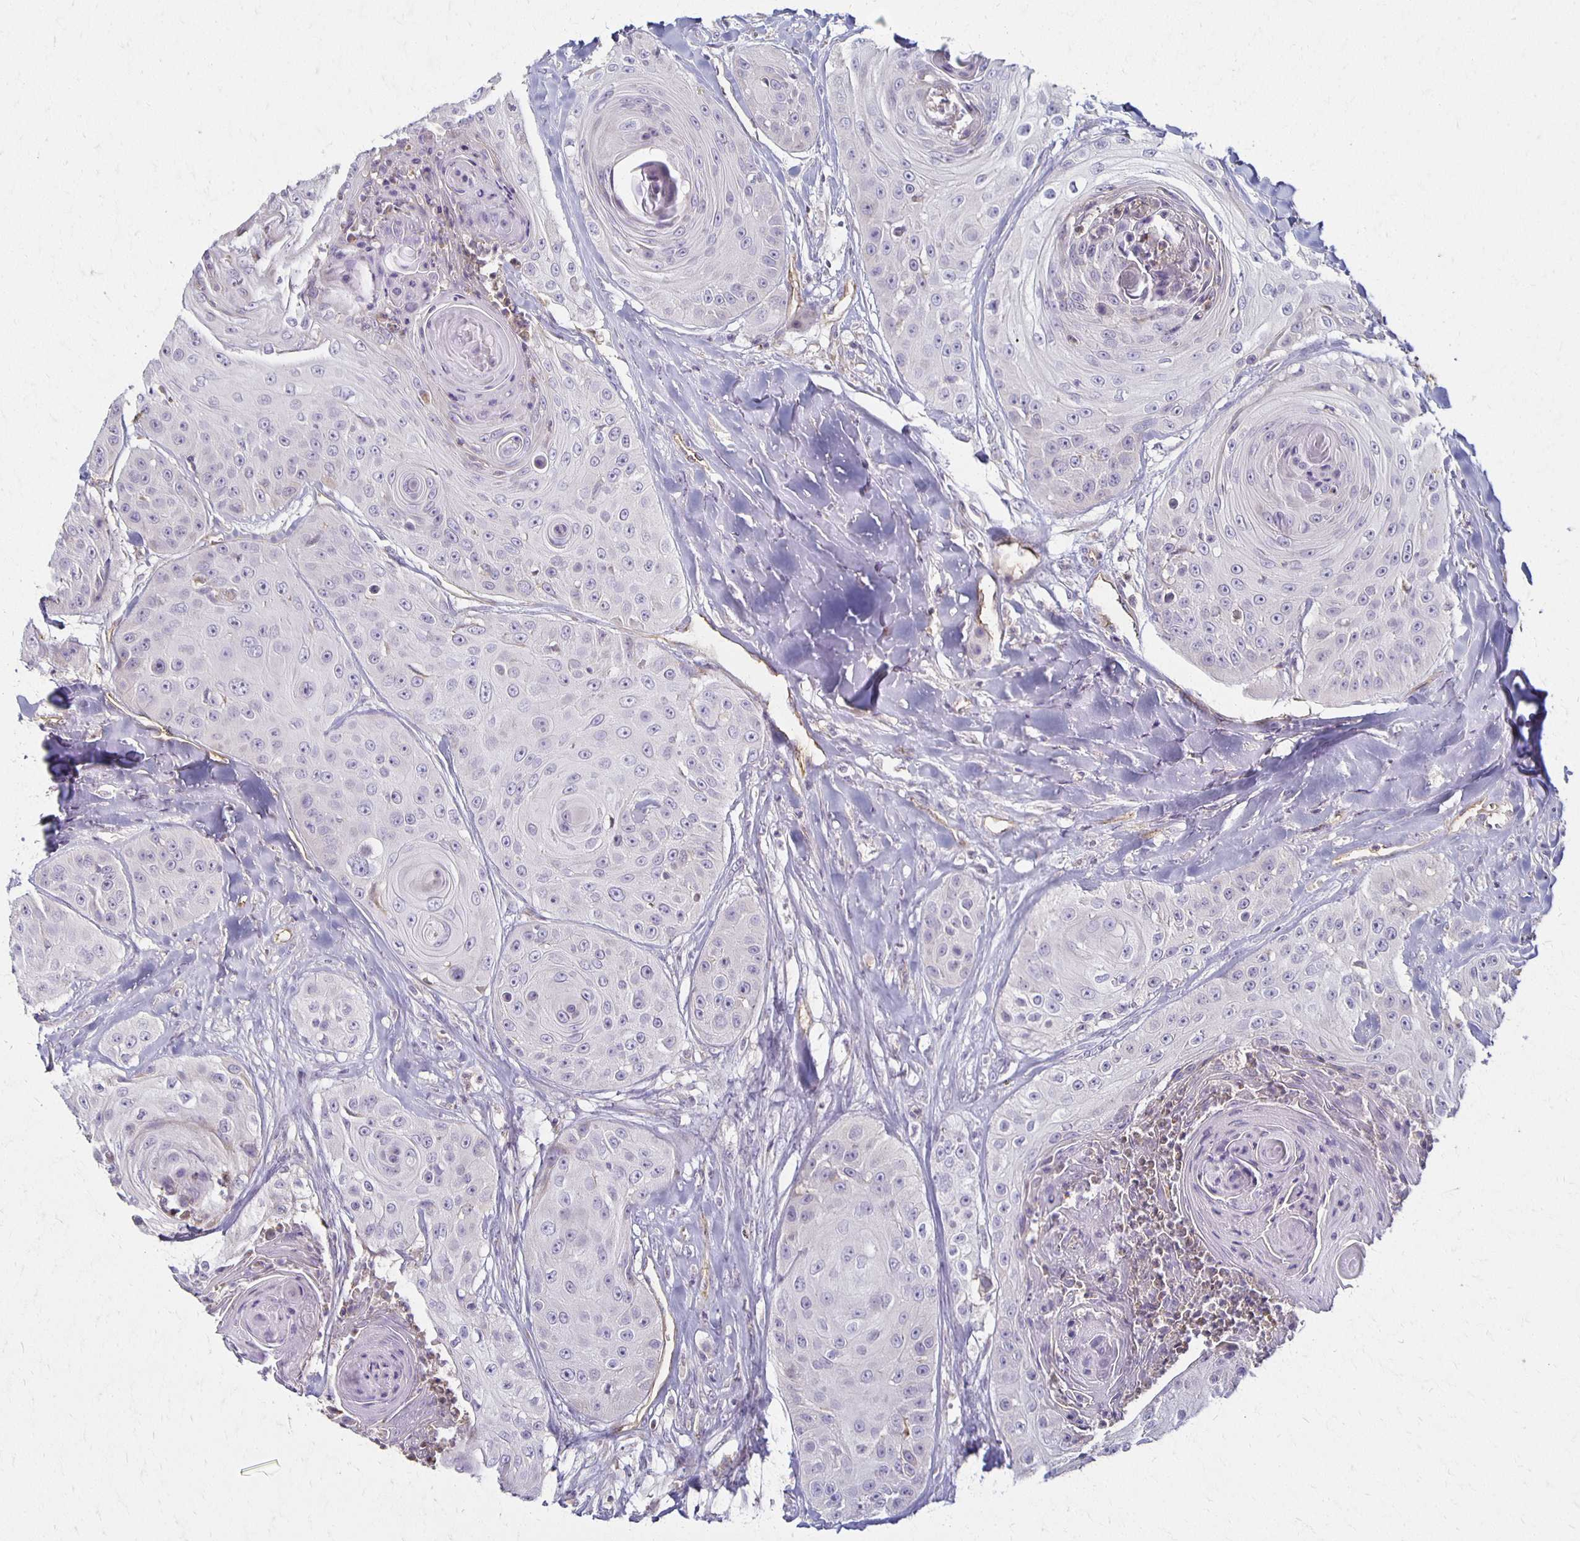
{"staining": {"intensity": "negative", "quantity": "none", "location": "none"}, "tissue": "head and neck cancer", "cell_type": "Tumor cells", "image_type": "cancer", "snomed": [{"axis": "morphology", "description": "Squamous cell carcinoma, NOS"}, {"axis": "topography", "description": "Head-Neck"}], "caption": "The micrograph reveals no staining of tumor cells in head and neck squamous cell carcinoma. (DAB (3,3'-diaminobenzidine) IHC with hematoxylin counter stain).", "gene": "GPX4", "patient": {"sex": "male", "age": 83}}